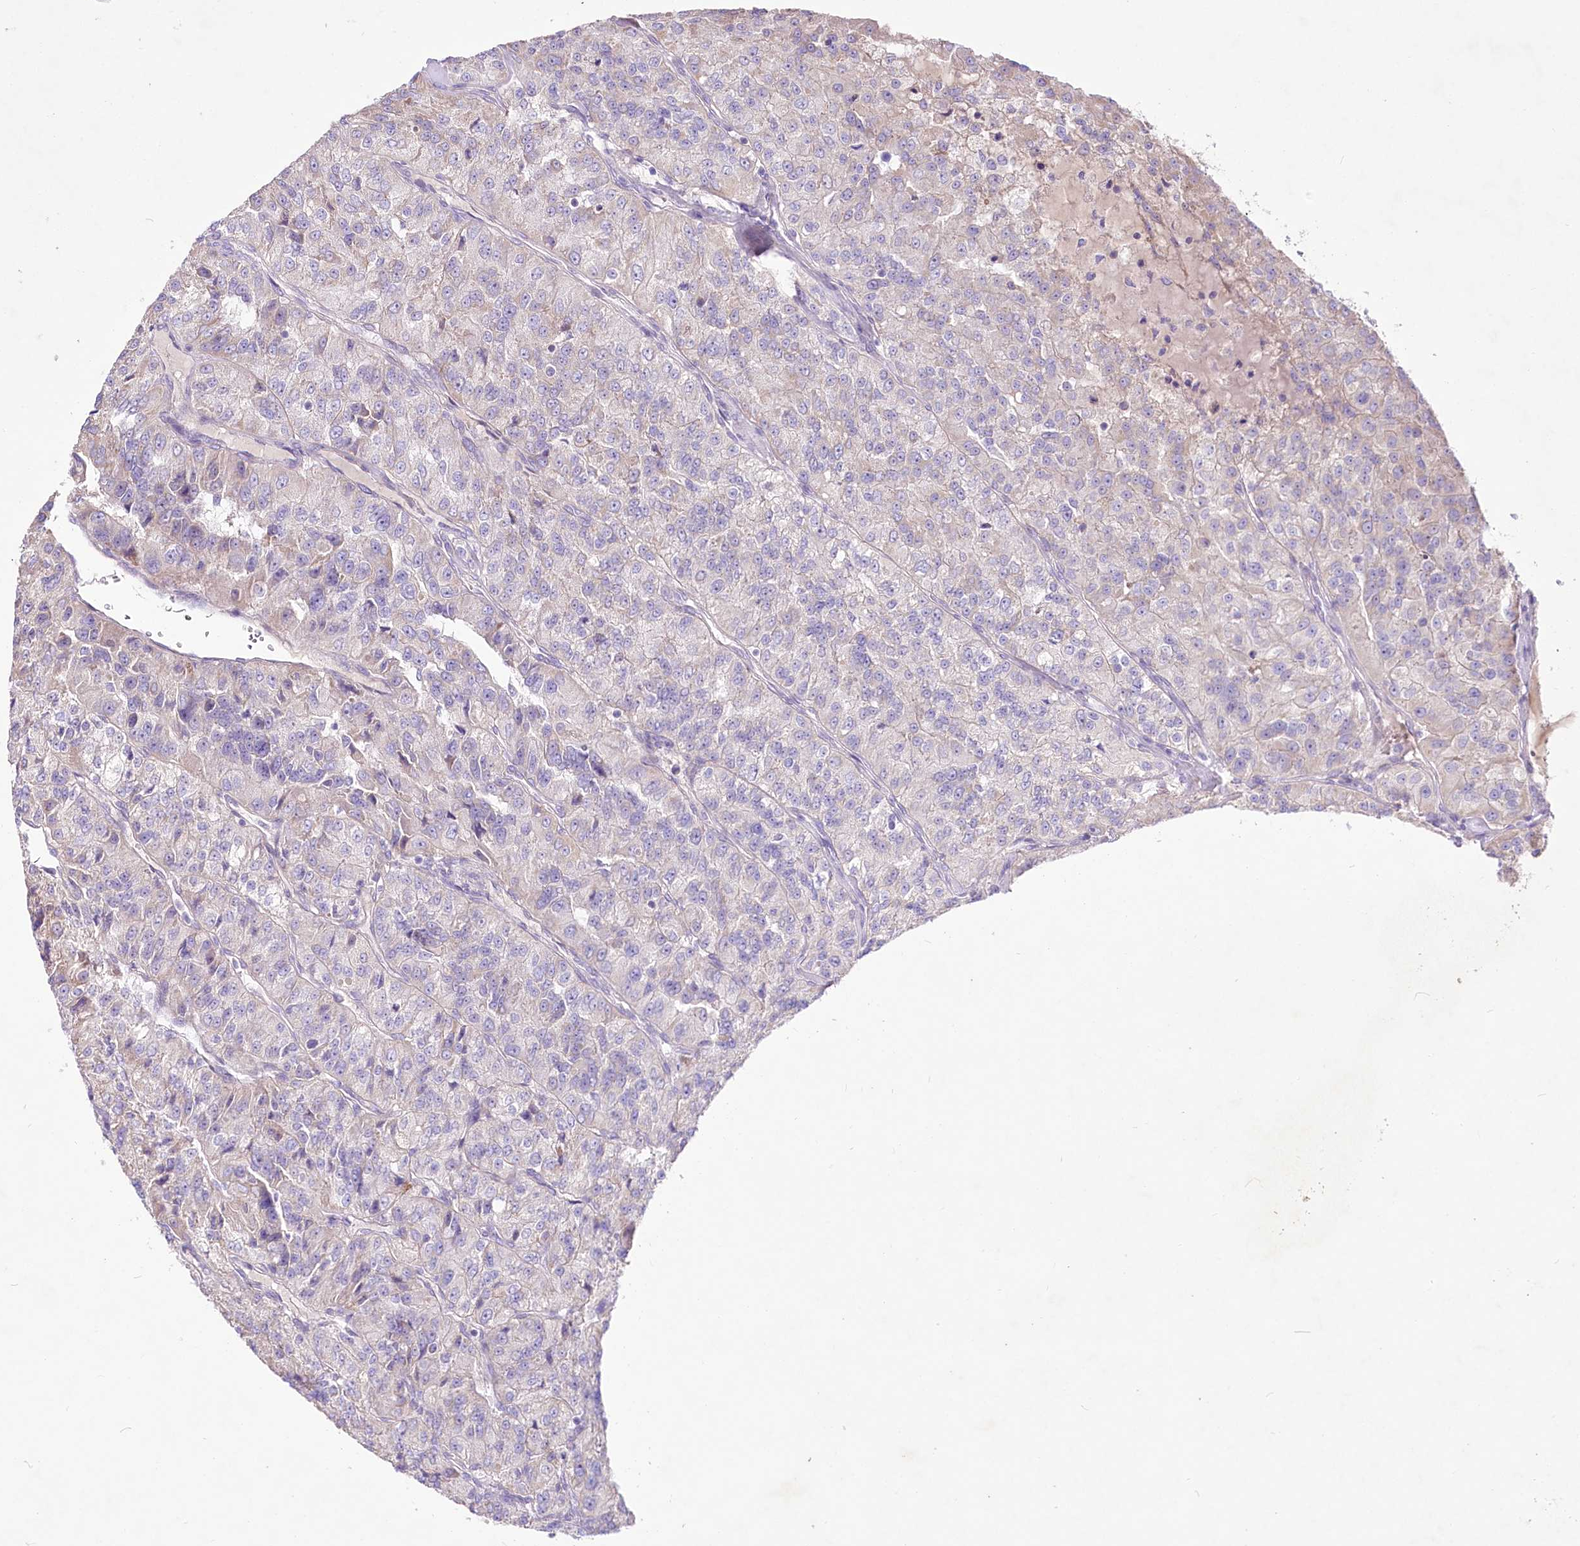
{"staining": {"intensity": "weak", "quantity": "<25%", "location": "cytoplasmic/membranous"}, "tissue": "renal cancer", "cell_type": "Tumor cells", "image_type": "cancer", "snomed": [{"axis": "morphology", "description": "Adenocarcinoma, NOS"}, {"axis": "topography", "description": "Kidney"}], "caption": "Tumor cells are negative for protein expression in human adenocarcinoma (renal).", "gene": "LRRC14B", "patient": {"sex": "female", "age": 63}}